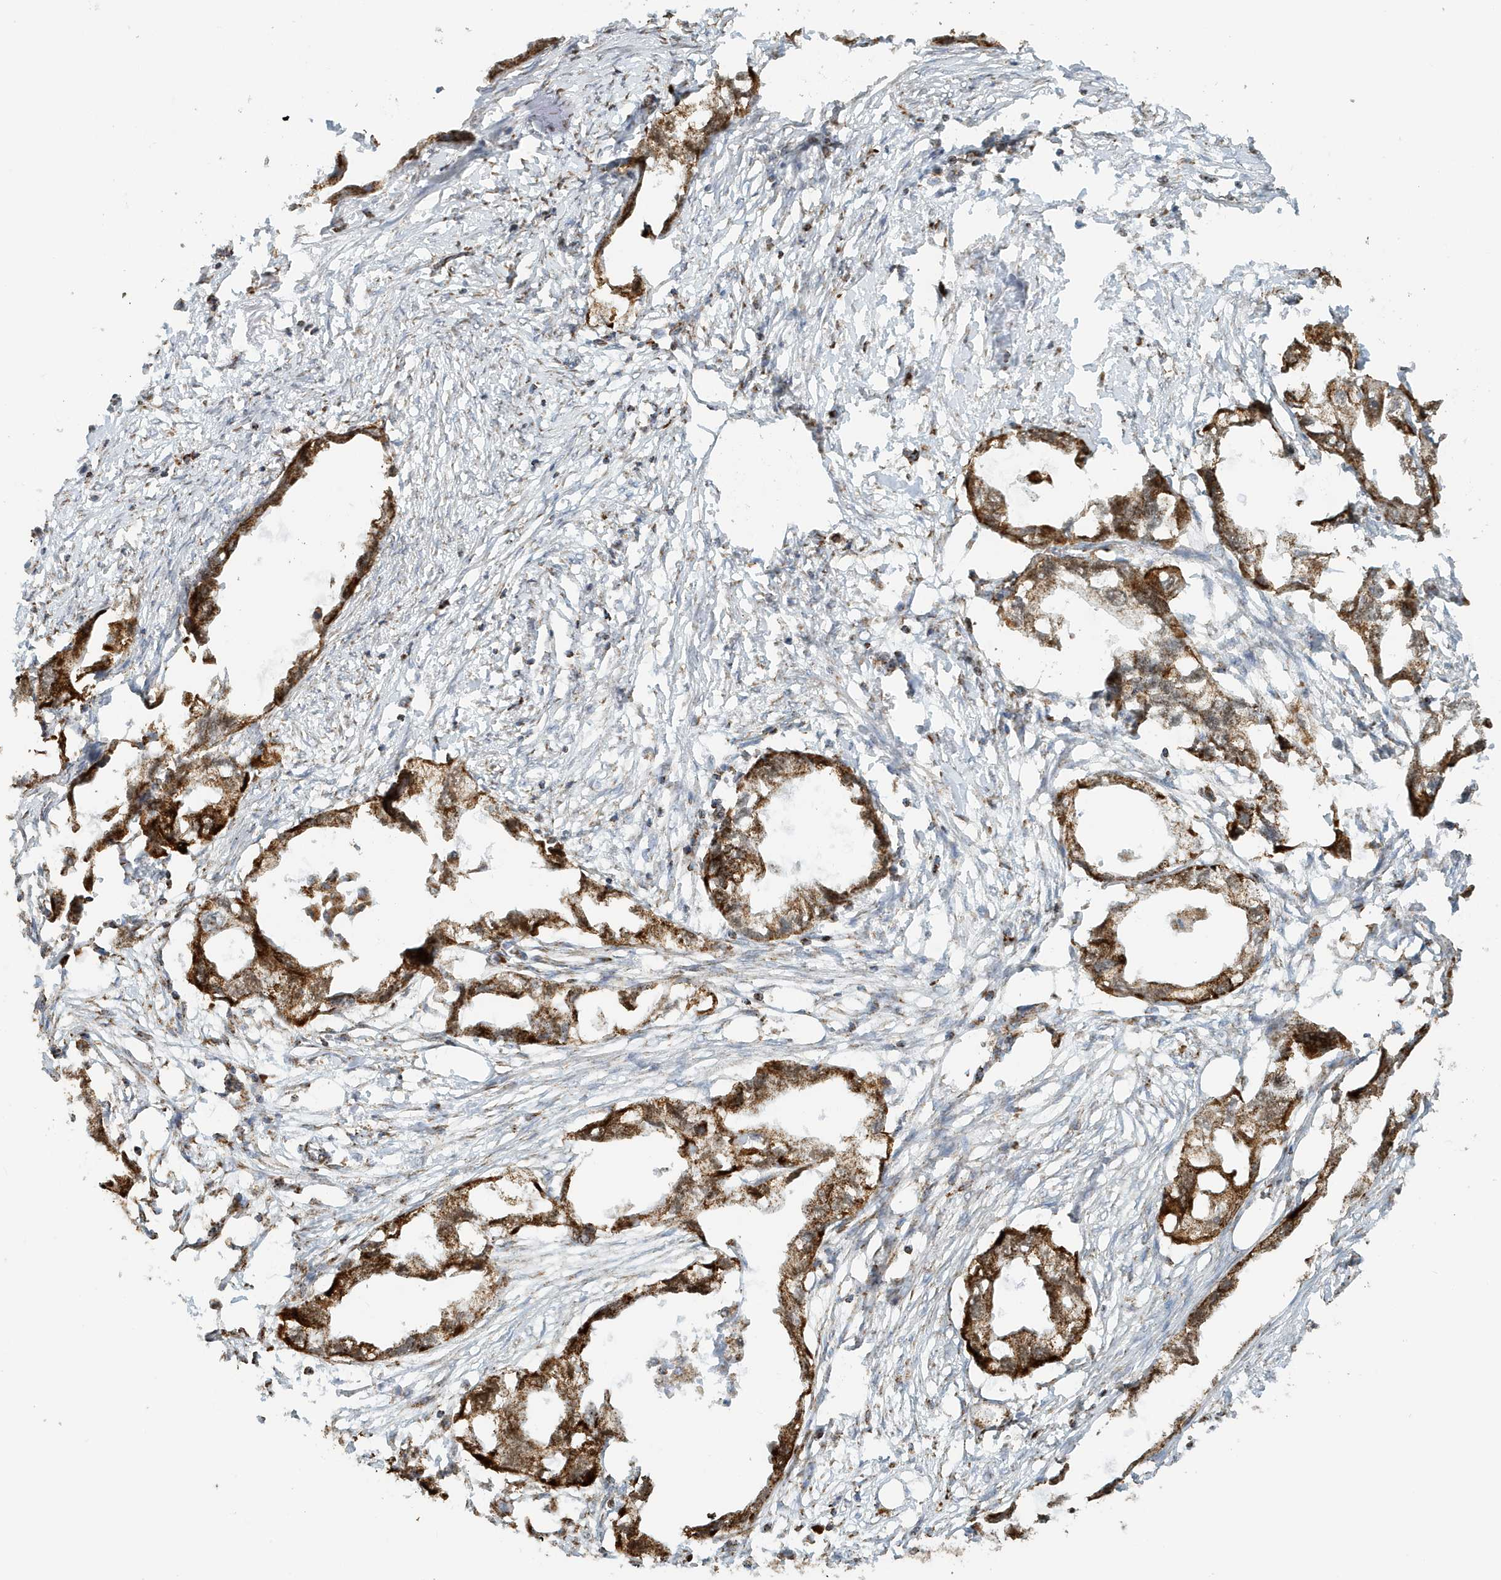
{"staining": {"intensity": "strong", "quantity": ">75%", "location": "cytoplasmic/membranous"}, "tissue": "endometrial cancer", "cell_type": "Tumor cells", "image_type": "cancer", "snomed": [{"axis": "morphology", "description": "Adenocarcinoma, NOS"}, {"axis": "morphology", "description": "Adenocarcinoma, metastatic, NOS"}, {"axis": "topography", "description": "Adipose tissue"}, {"axis": "topography", "description": "Endometrium"}], "caption": "Endometrial cancer stained with DAB IHC reveals high levels of strong cytoplasmic/membranous expression in approximately >75% of tumor cells. Ihc stains the protein in brown and the nuclei are stained blue.", "gene": "MAN1A1", "patient": {"sex": "female", "age": 67}}